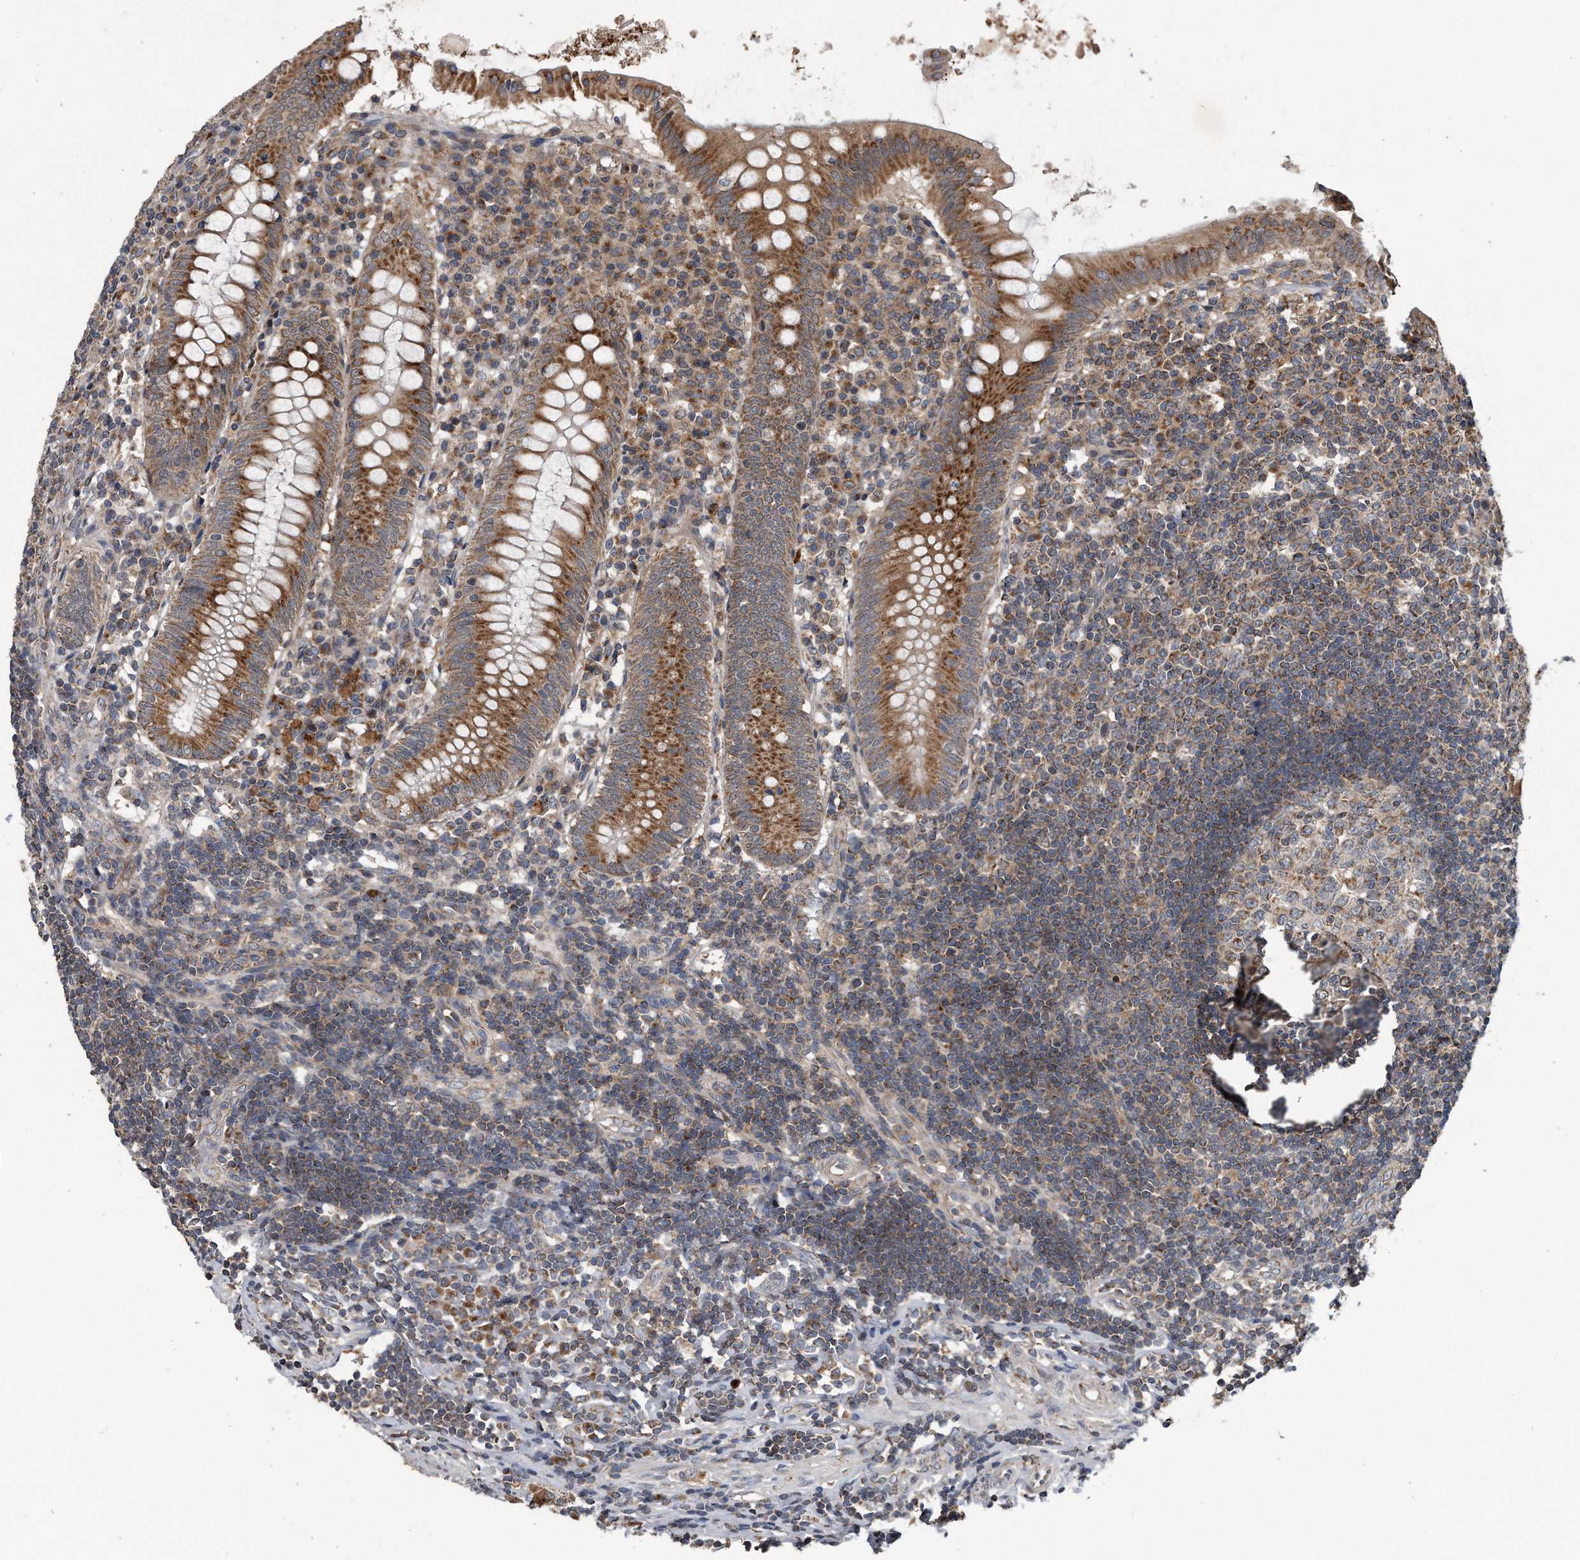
{"staining": {"intensity": "moderate", "quantity": ">75%", "location": "cytoplasmic/membranous"}, "tissue": "appendix", "cell_type": "Glandular cells", "image_type": "normal", "snomed": [{"axis": "morphology", "description": "Normal tissue, NOS"}, {"axis": "topography", "description": "Appendix"}], "caption": "High-power microscopy captured an immunohistochemistry image of normal appendix, revealing moderate cytoplasmic/membranous positivity in approximately >75% of glandular cells.", "gene": "LYRM4", "patient": {"sex": "female", "age": 54}}